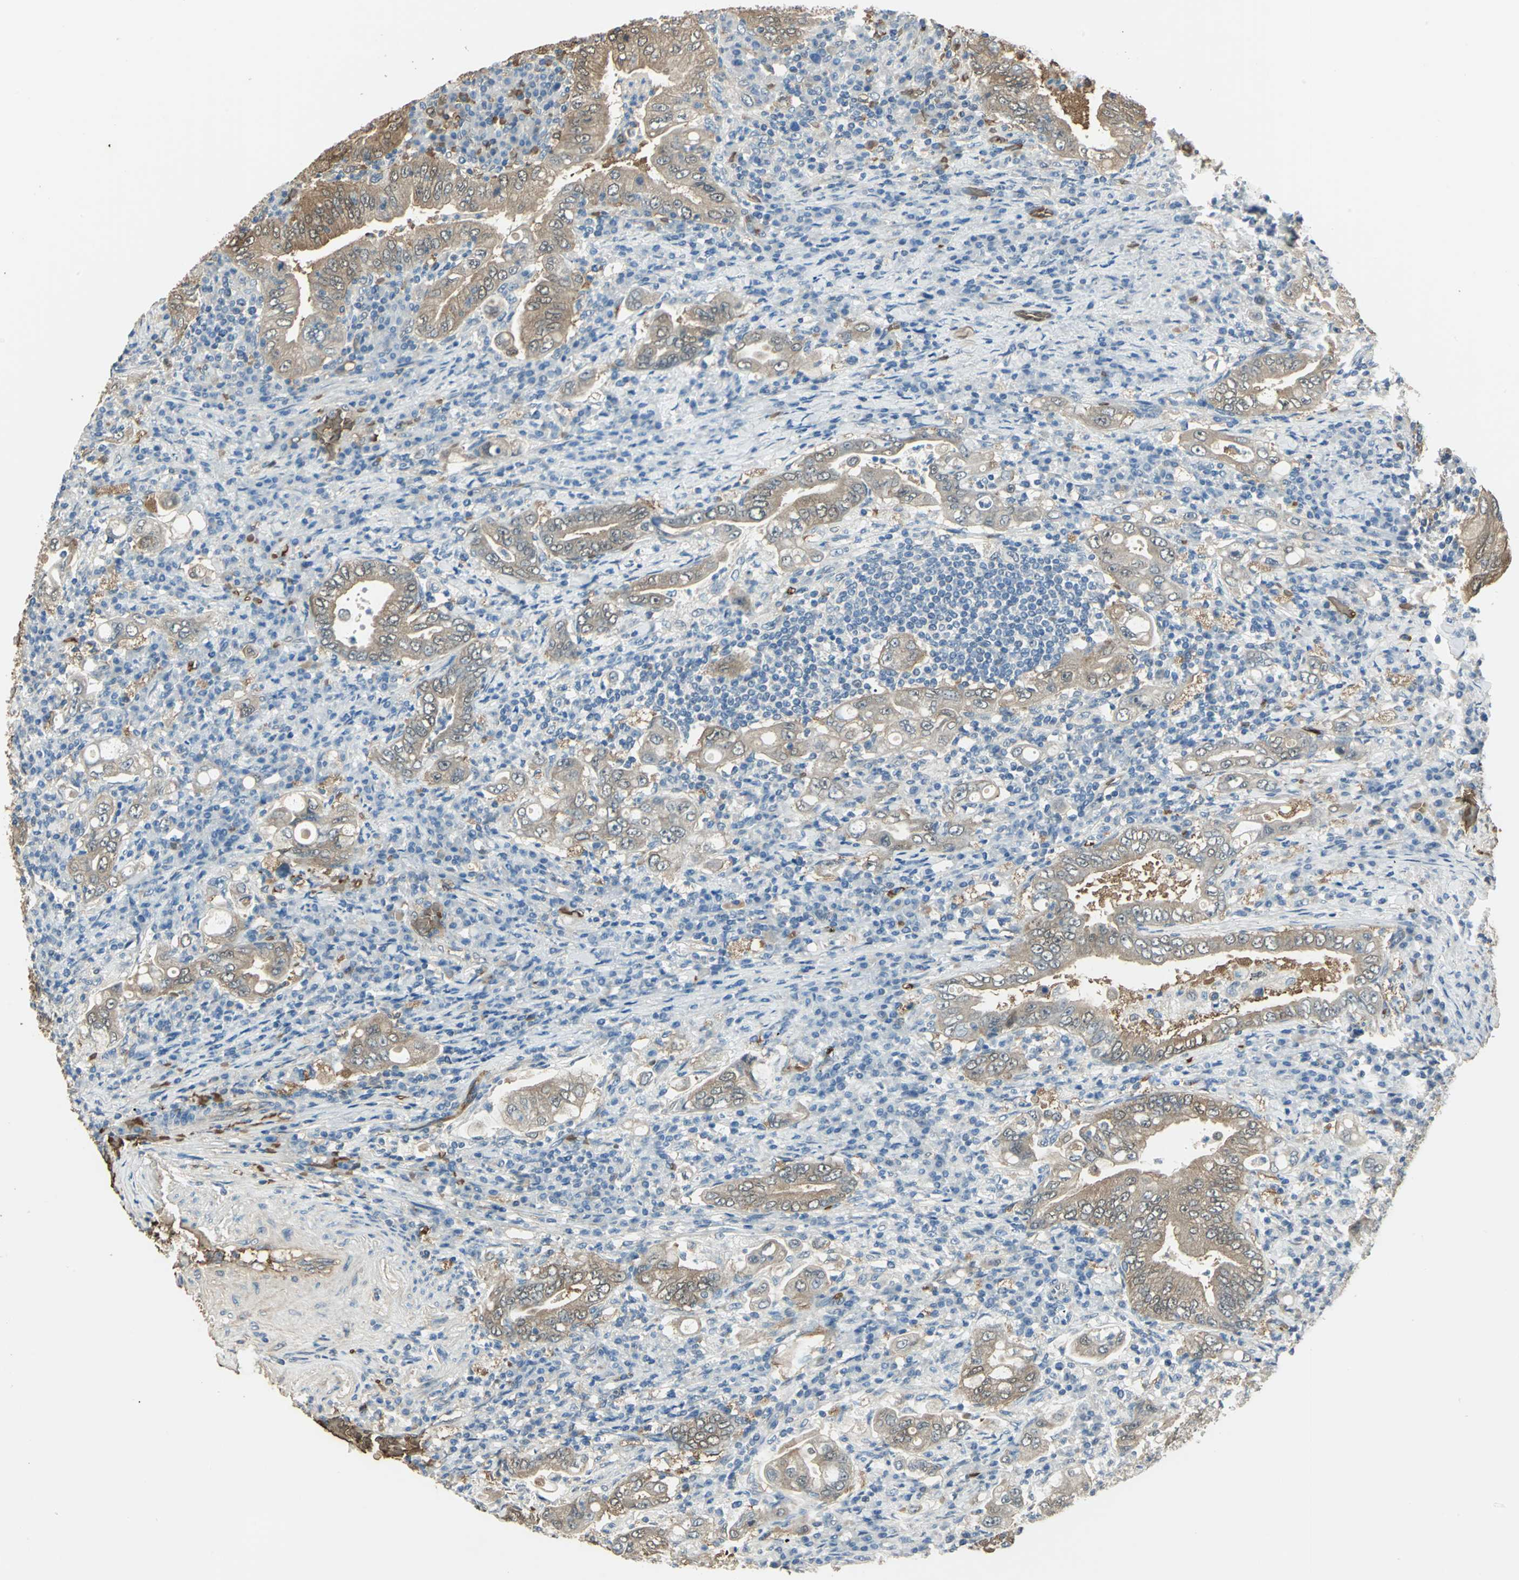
{"staining": {"intensity": "moderate", "quantity": ">75%", "location": "cytoplasmic/membranous,nuclear"}, "tissue": "stomach cancer", "cell_type": "Tumor cells", "image_type": "cancer", "snomed": [{"axis": "morphology", "description": "Normal tissue, NOS"}, {"axis": "morphology", "description": "Adenocarcinoma, NOS"}, {"axis": "topography", "description": "Esophagus"}, {"axis": "topography", "description": "Stomach, upper"}, {"axis": "topography", "description": "Peripheral nerve tissue"}], "caption": "A brown stain shows moderate cytoplasmic/membranous and nuclear staining of a protein in human adenocarcinoma (stomach) tumor cells.", "gene": "DDAH1", "patient": {"sex": "male", "age": 62}}